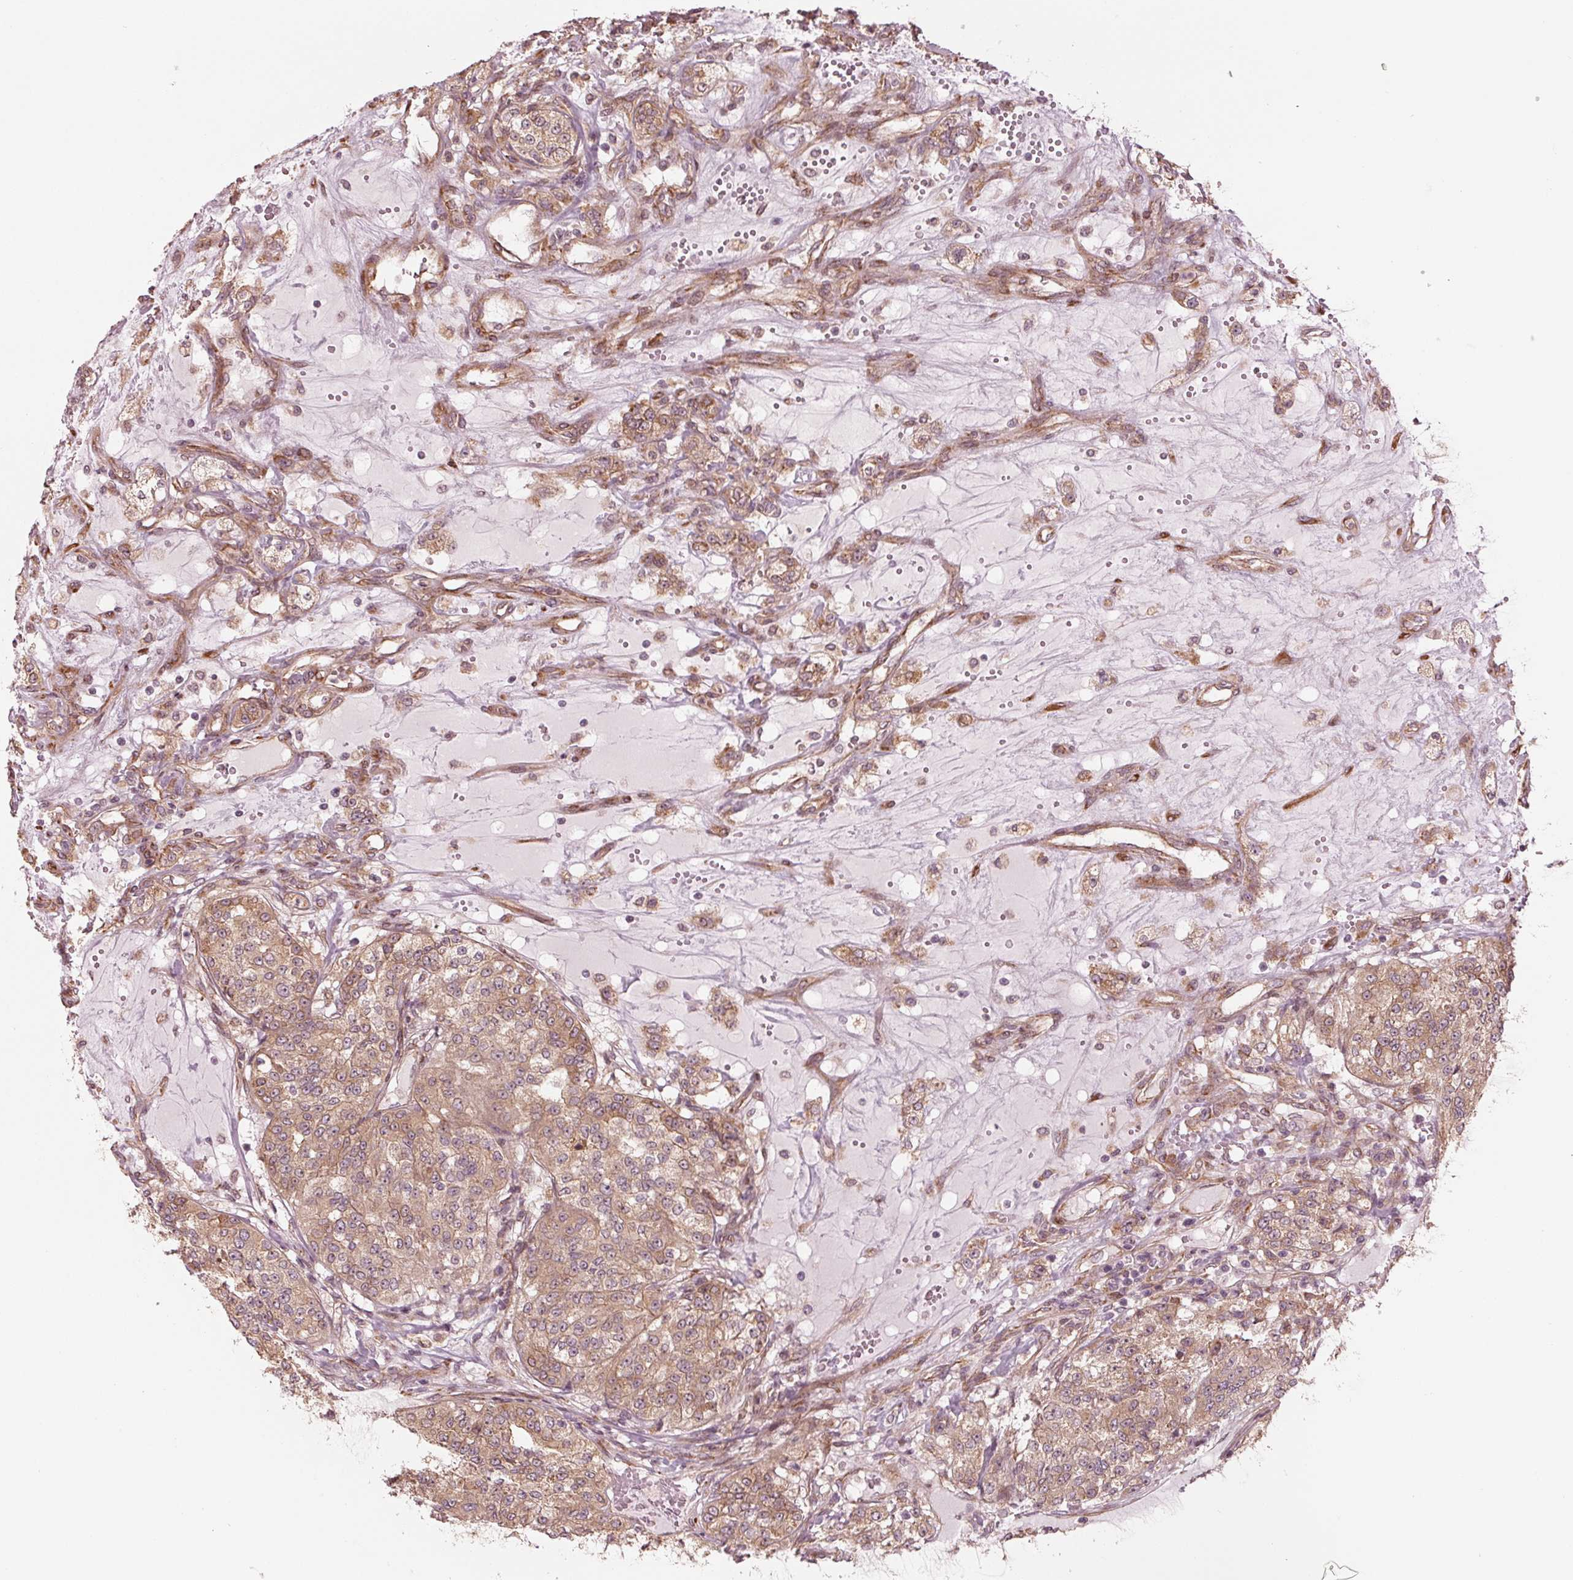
{"staining": {"intensity": "weak", "quantity": ">75%", "location": "cytoplasmic/membranous"}, "tissue": "renal cancer", "cell_type": "Tumor cells", "image_type": "cancer", "snomed": [{"axis": "morphology", "description": "Adenocarcinoma, NOS"}, {"axis": "topography", "description": "Kidney"}], "caption": "High-power microscopy captured an immunohistochemistry image of renal adenocarcinoma, revealing weak cytoplasmic/membranous expression in about >75% of tumor cells. The staining is performed using DAB (3,3'-diaminobenzidine) brown chromogen to label protein expression. The nuclei are counter-stained blue using hematoxylin.", "gene": "CMIP", "patient": {"sex": "female", "age": 63}}